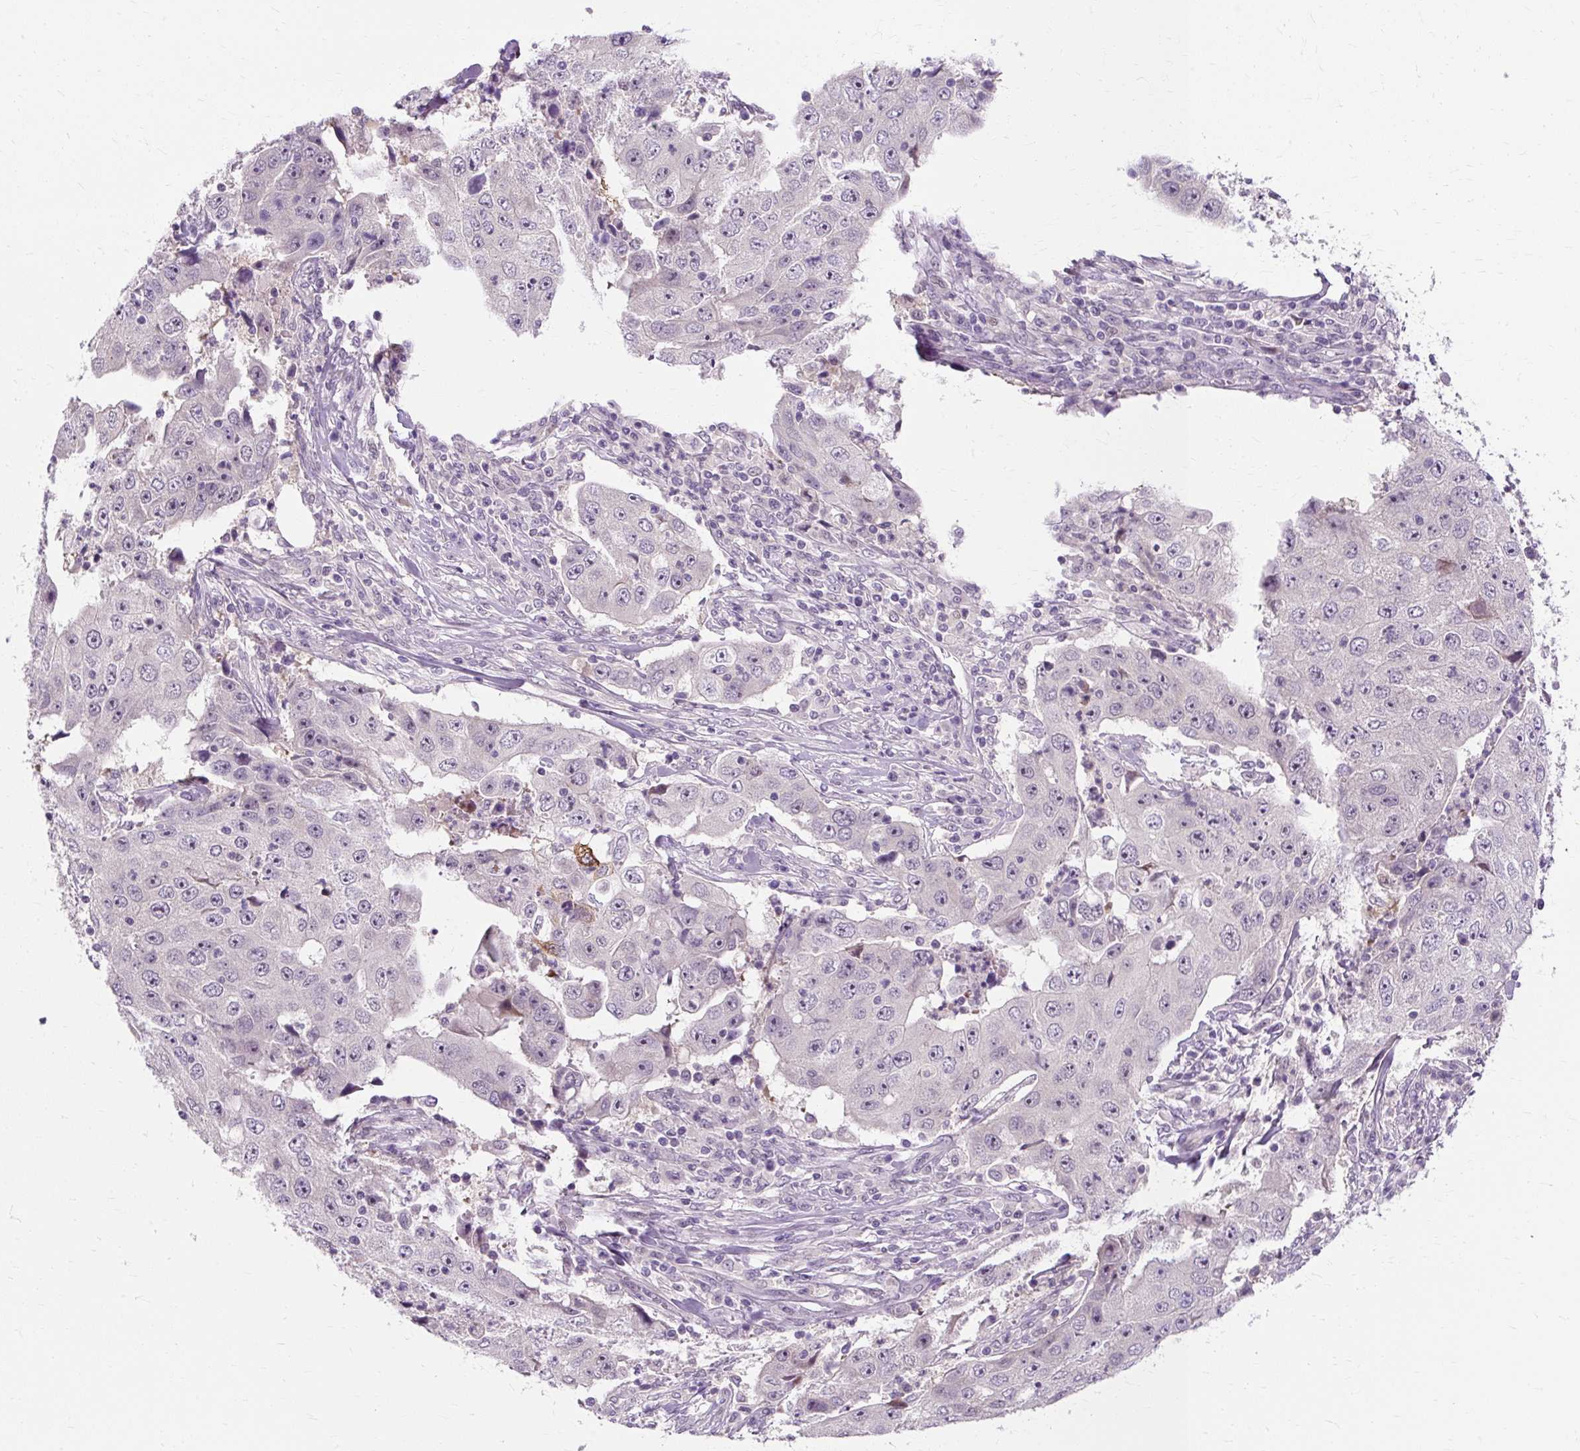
{"staining": {"intensity": "negative", "quantity": "none", "location": "none"}, "tissue": "lung cancer", "cell_type": "Tumor cells", "image_type": "cancer", "snomed": [{"axis": "morphology", "description": "Squamous cell carcinoma, NOS"}, {"axis": "topography", "description": "Lung"}], "caption": "This is an immunohistochemistry image of lung cancer. There is no expression in tumor cells.", "gene": "RYBP", "patient": {"sex": "male", "age": 64}}